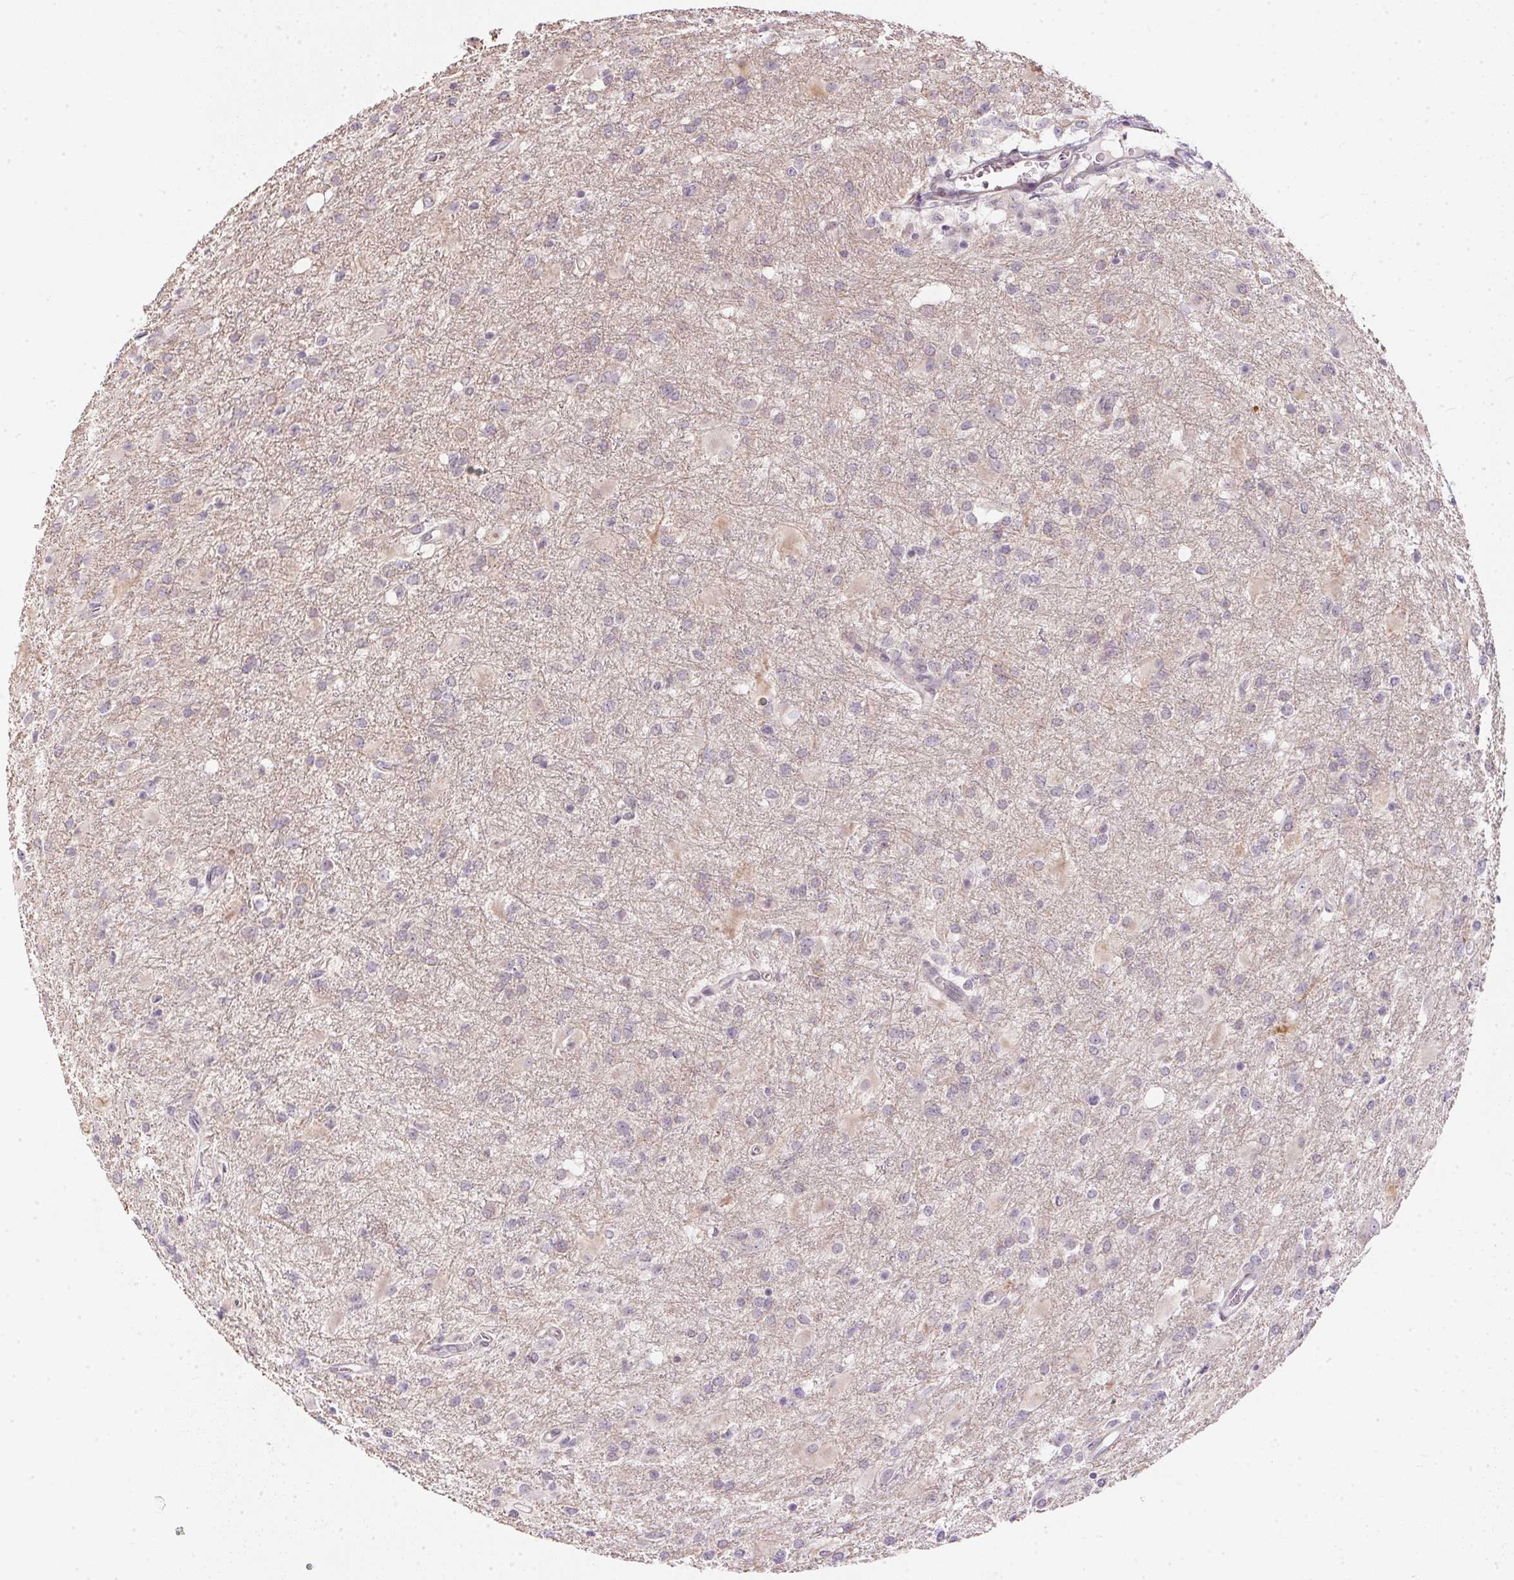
{"staining": {"intensity": "negative", "quantity": "none", "location": "none"}, "tissue": "glioma", "cell_type": "Tumor cells", "image_type": "cancer", "snomed": [{"axis": "morphology", "description": "Glioma, malignant, High grade"}, {"axis": "topography", "description": "Brain"}], "caption": "This is a image of immunohistochemistry staining of glioma, which shows no expression in tumor cells. The staining is performed using DAB (3,3'-diaminobenzidine) brown chromogen with nuclei counter-stained in using hematoxylin.", "gene": "TTC23L", "patient": {"sex": "male", "age": 68}}